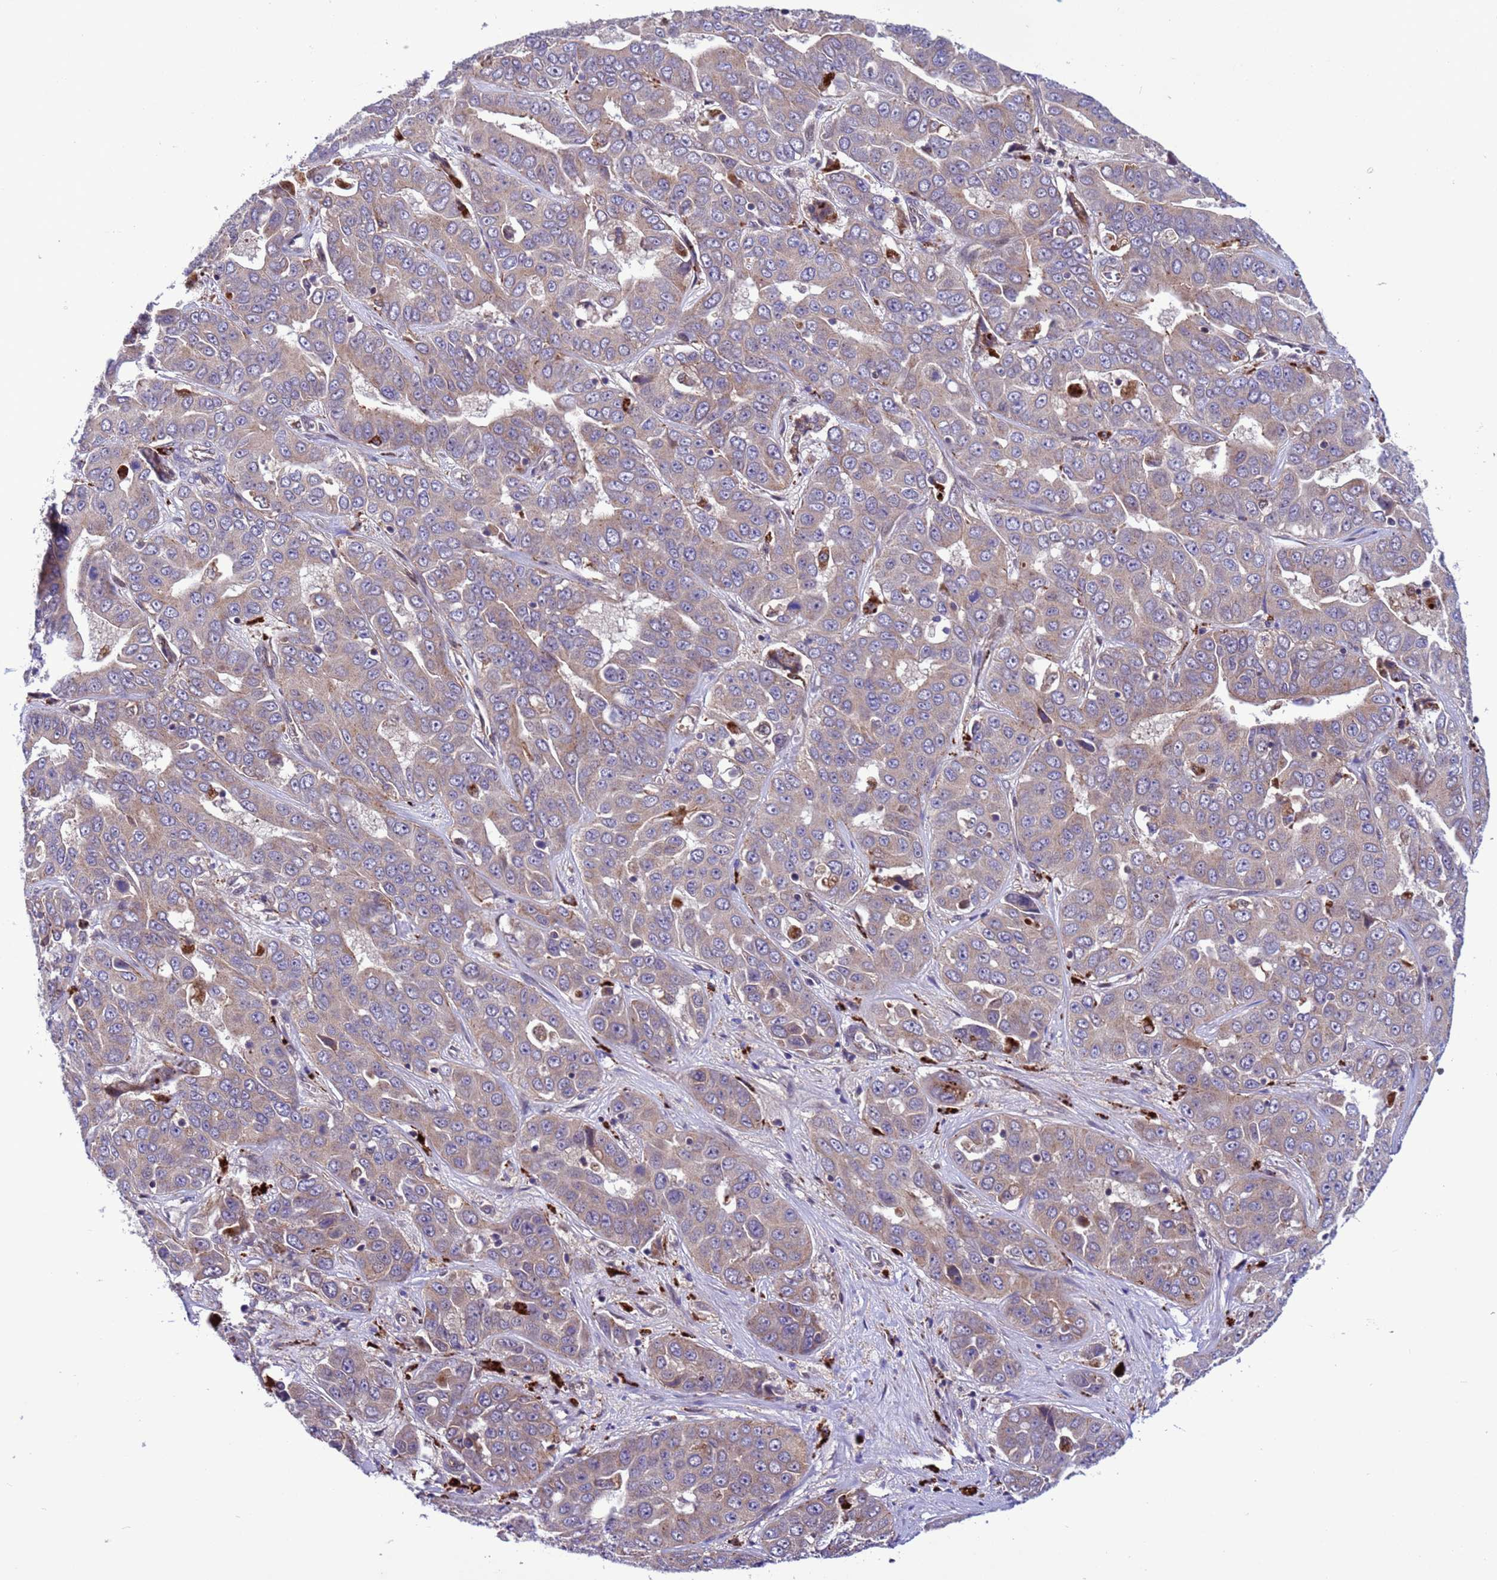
{"staining": {"intensity": "weak", "quantity": "25%-75%", "location": "cytoplasmic/membranous"}, "tissue": "liver cancer", "cell_type": "Tumor cells", "image_type": "cancer", "snomed": [{"axis": "morphology", "description": "Cholangiocarcinoma"}, {"axis": "topography", "description": "Liver"}], "caption": "Immunohistochemistry (IHC) of human liver cancer reveals low levels of weak cytoplasmic/membranous expression in about 25%-75% of tumor cells.", "gene": "RASD1", "patient": {"sex": "female", "age": 52}}